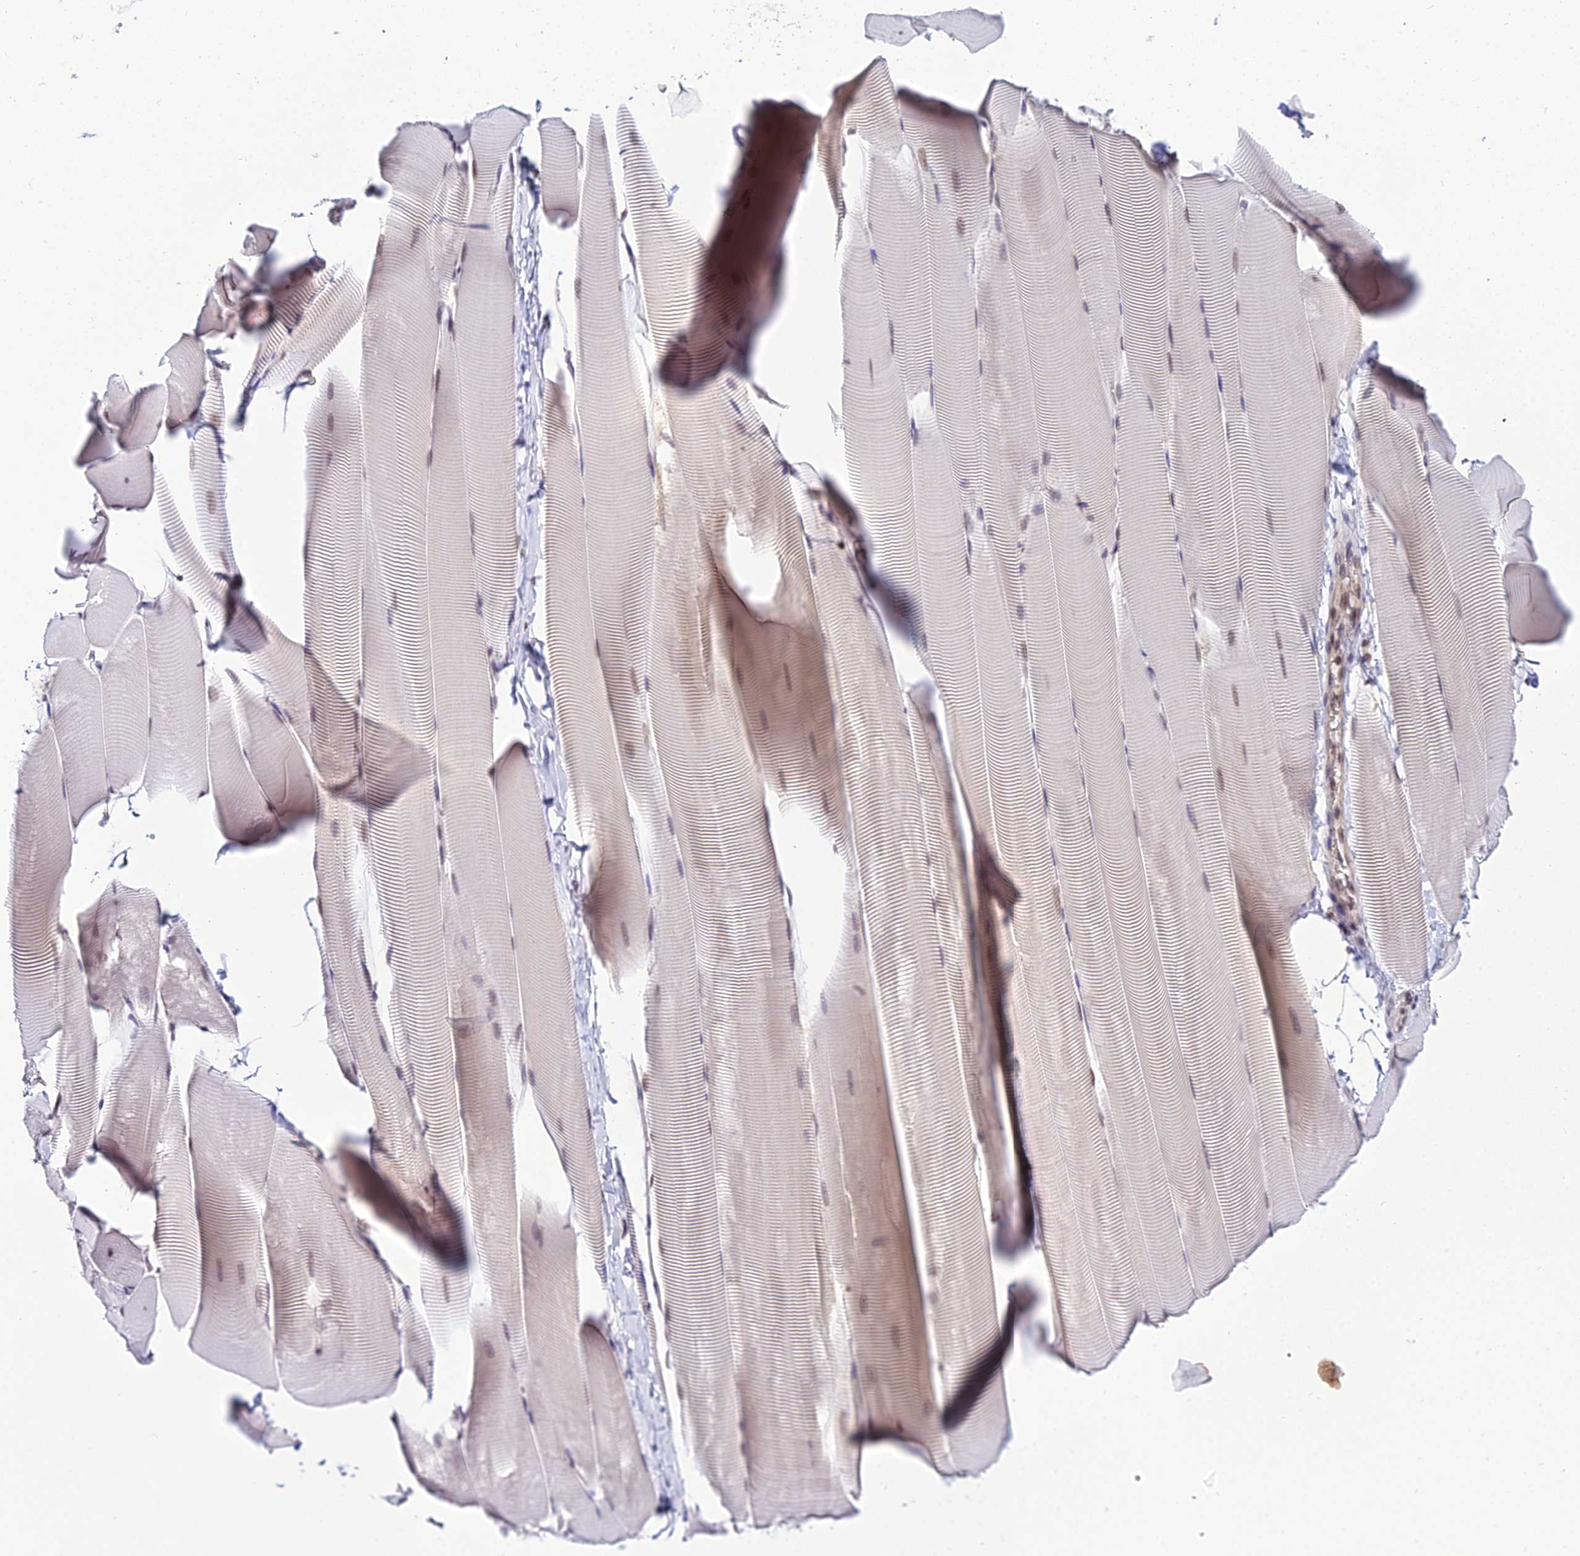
{"staining": {"intensity": "weak", "quantity": "25%-75%", "location": "nuclear"}, "tissue": "skeletal muscle", "cell_type": "Myocytes", "image_type": "normal", "snomed": [{"axis": "morphology", "description": "Normal tissue, NOS"}, {"axis": "topography", "description": "Skeletal muscle"}], "caption": "Immunohistochemical staining of normal human skeletal muscle reveals 25%-75% levels of weak nuclear protein expression in about 25%-75% of myocytes. (brown staining indicates protein expression, while blue staining denotes nuclei).", "gene": "EXOSC3", "patient": {"sex": "male", "age": 25}}